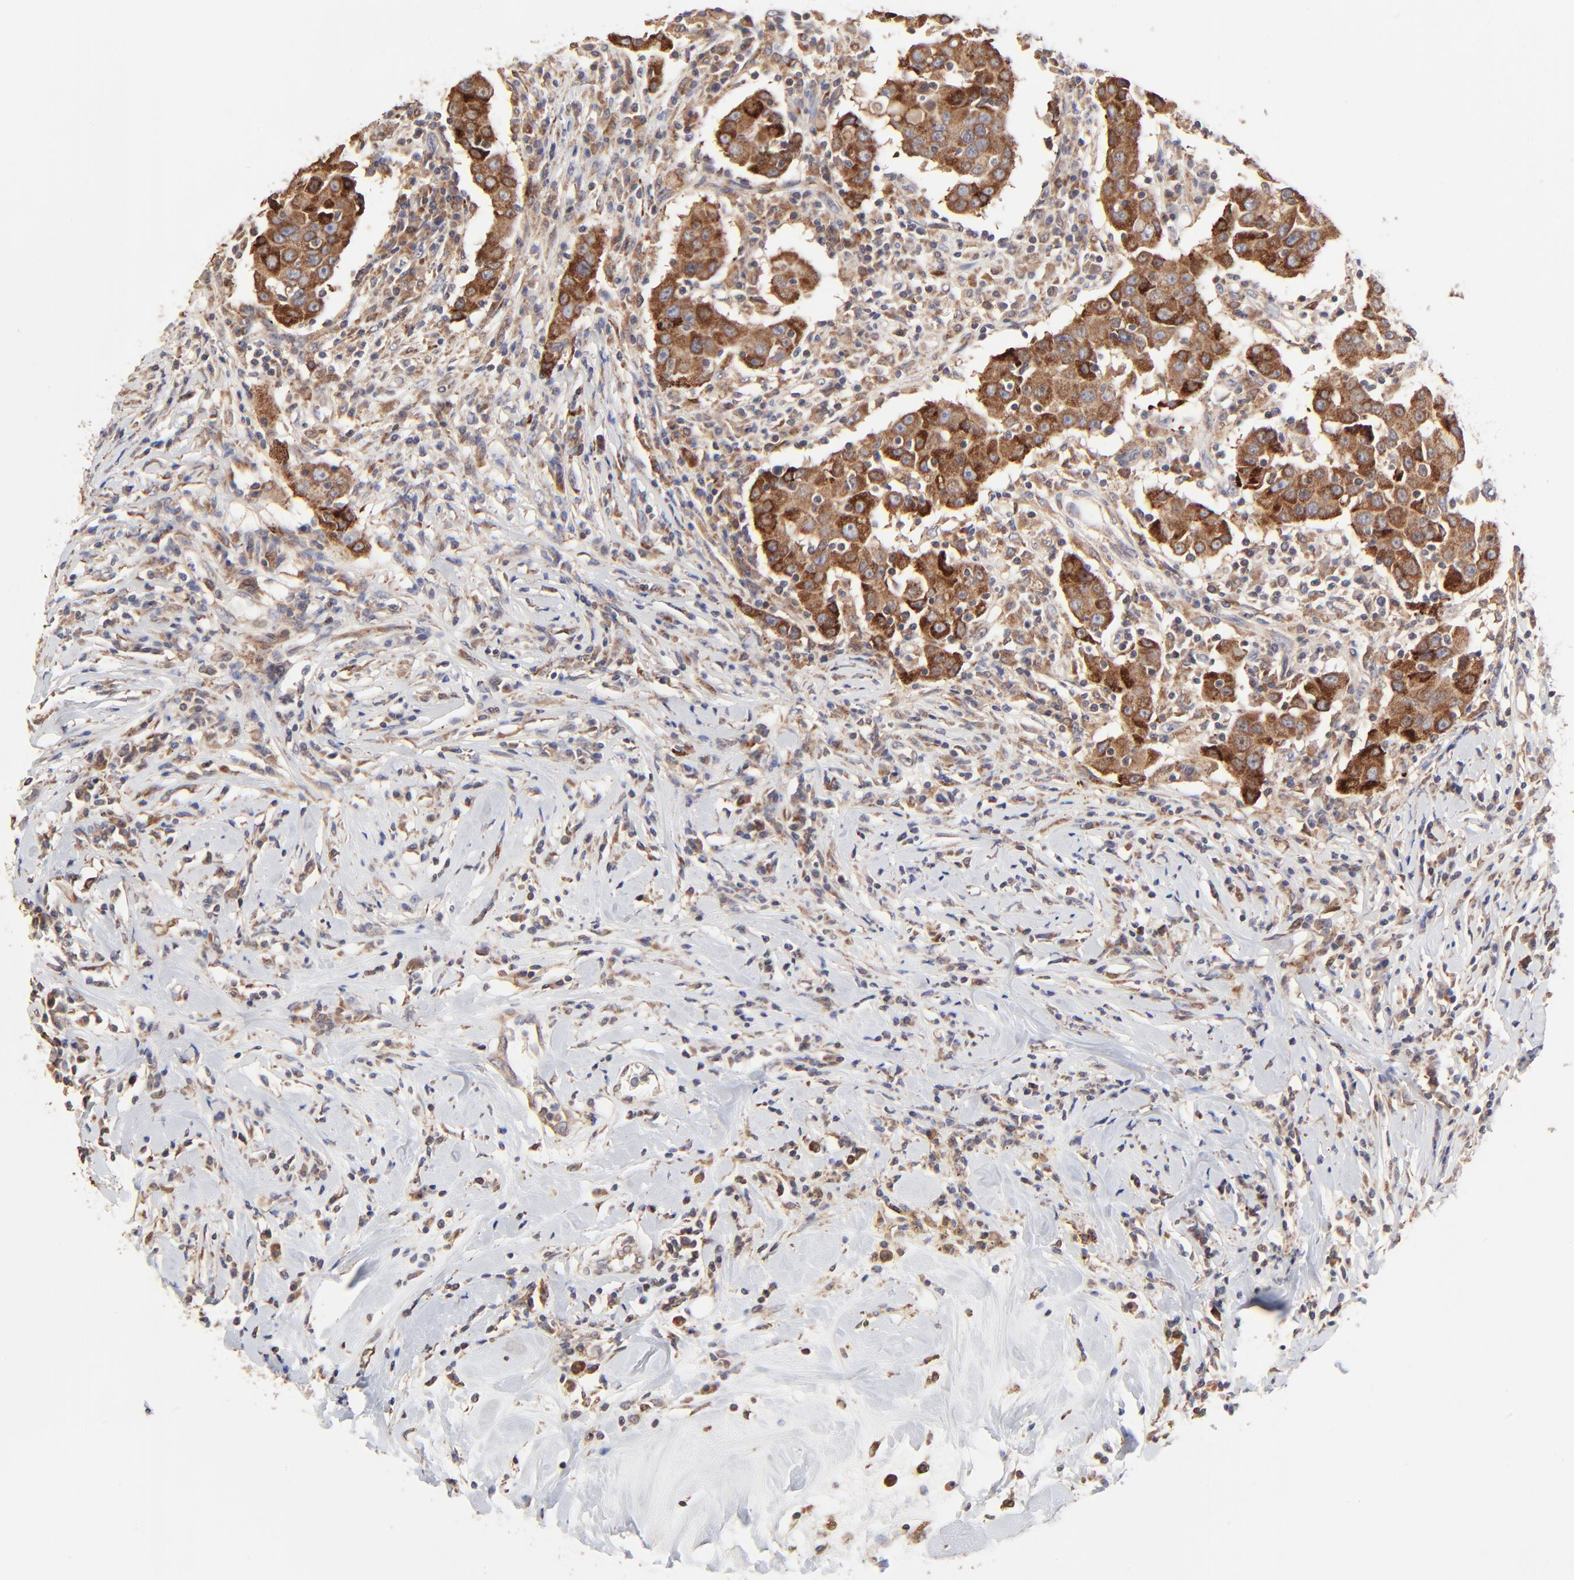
{"staining": {"intensity": "strong", "quantity": ">75%", "location": "cytoplasmic/membranous"}, "tissue": "breast cancer", "cell_type": "Tumor cells", "image_type": "cancer", "snomed": [{"axis": "morphology", "description": "Duct carcinoma"}, {"axis": "topography", "description": "Breast"}], "caption": "Strong cytoplasmic/membranous protein expression is identified in about >75% of tumor cells in invasive ductal carcinoma (breast). The staining was performed using DAB to visualize the protein expression in brown, while the nuclei were stained in blue with hematoxylin (Magnification: 20x).", "gene": "ELP2", "patient": {"sex": "female", "age": 27}}